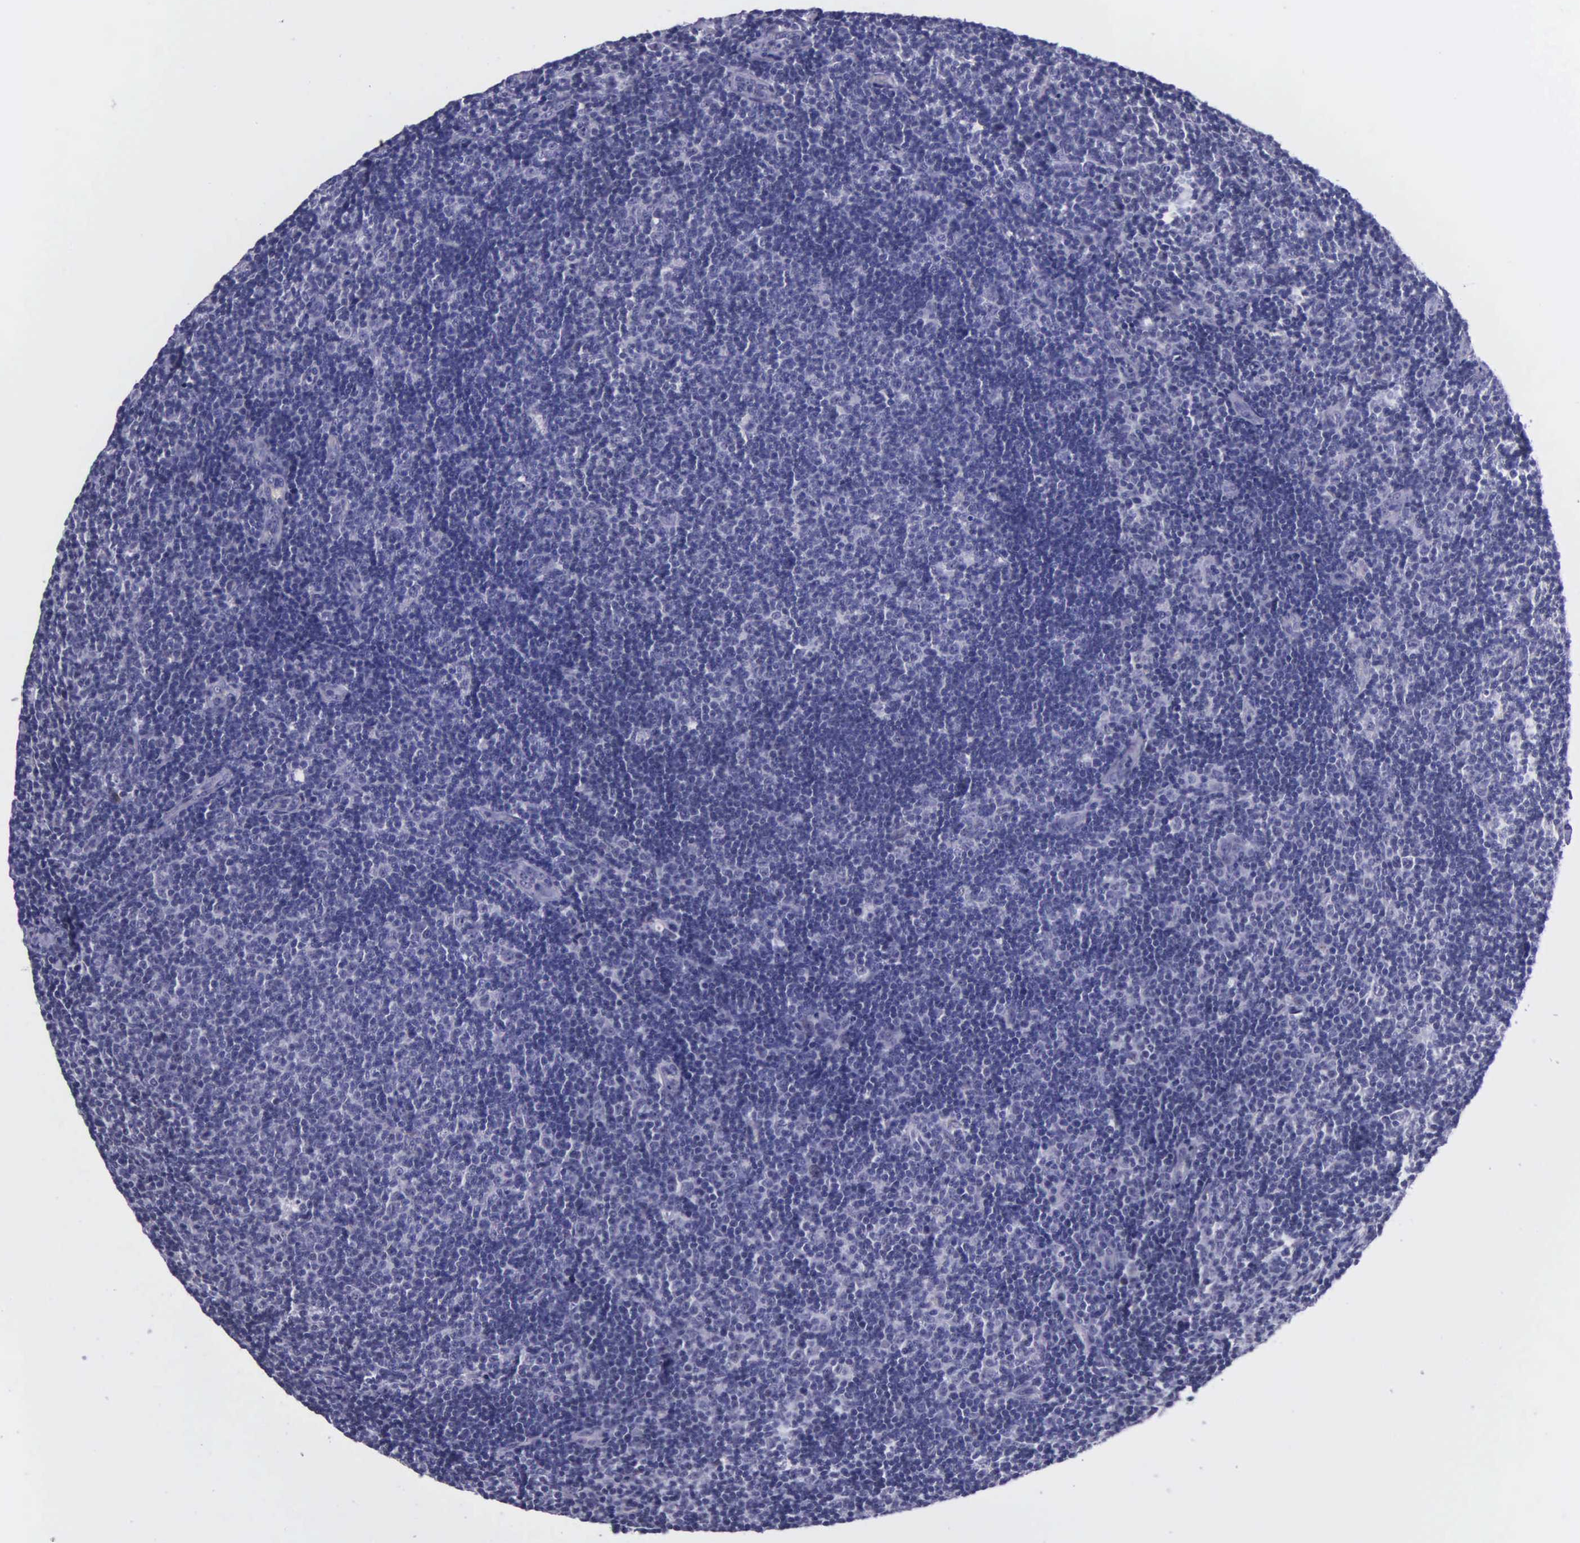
{"staining": {"intensity": "negative", "quantity": "none", "location": "none"}, "tissue": "lymphoma", "cell_type": "Tumor cells", "image_type": "cancer", "snomed": [{"axis": "morphology", "description": "Malignant lymphoma, non-Hodgkin's type, Low grade"}, {"axis": "topography", "description": "Lymph node"}], "caption": "High power microscopy image of an immunohistochemistry image of lymphoma, revealing no significant staining in tumor cells. (Brightfield microscopy of DAB (3,3'-diaminobenzidine) immunohistochemistry at high magnification).", "gene": "AHNAK2", "patient": {"sex": "male", "age": 49}}